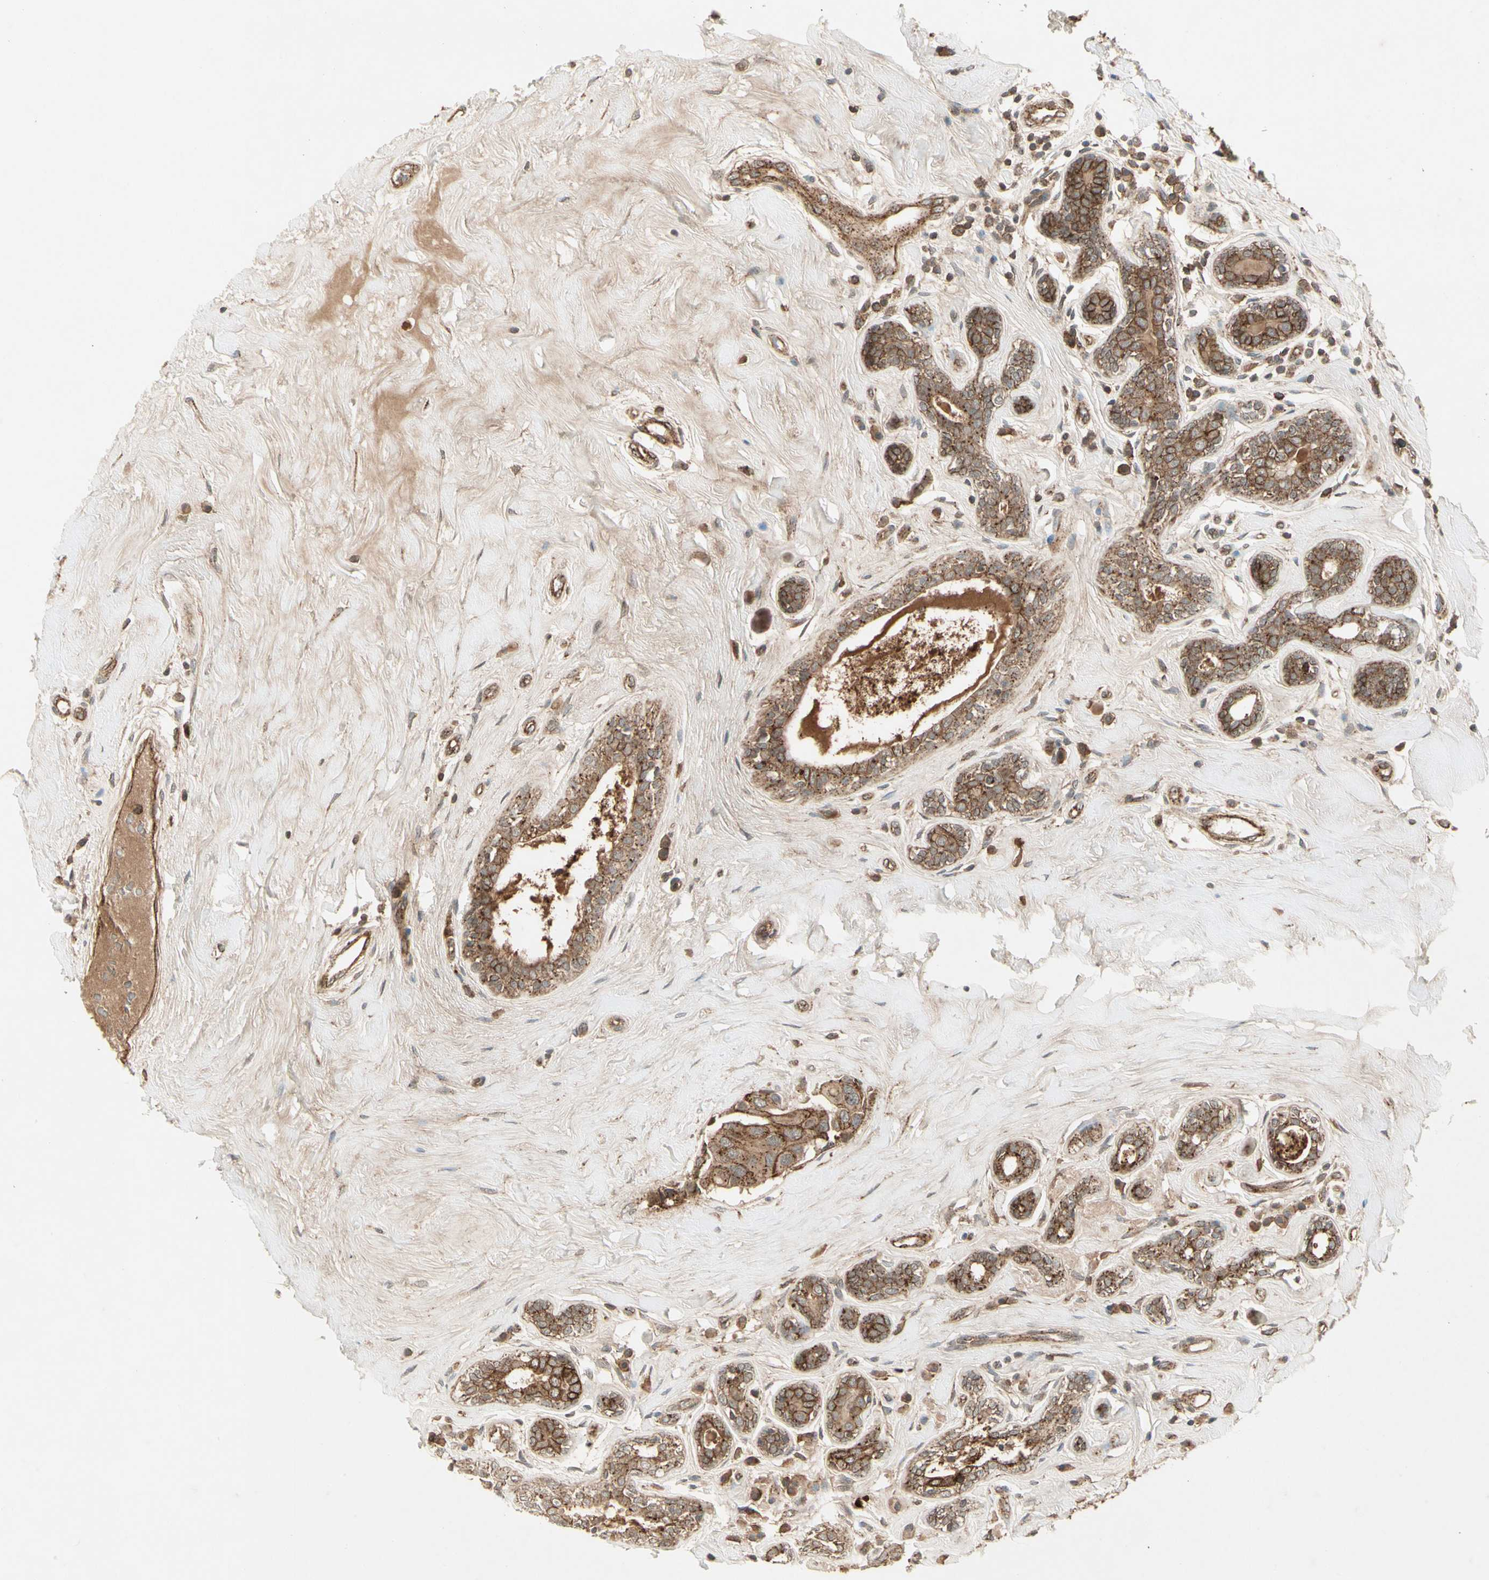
{"staining": {"intensity": "strong", "quantity": ">75%", "location": "cytoplasmic/membranous"}, "tissue": "breast cancer", "cell_type": "Tumor cells", "image_type": "cancer", "snomed": [{"axis": "morphology", "description": "Normal tissue, NOS"}, {"axis": "morphology", "description": "Duct carcinoma"}, {"axis": "topography", "description": "Breast"}], "caption": "Brown immunohistochemical staining in breast infiltrating ductal carcinoma shows strong cytoplasmic/membranous positivity in approximately >75% of tumor cells.", "gene": "FLOT1", "patient": {"sex": "female", "age": 39}}